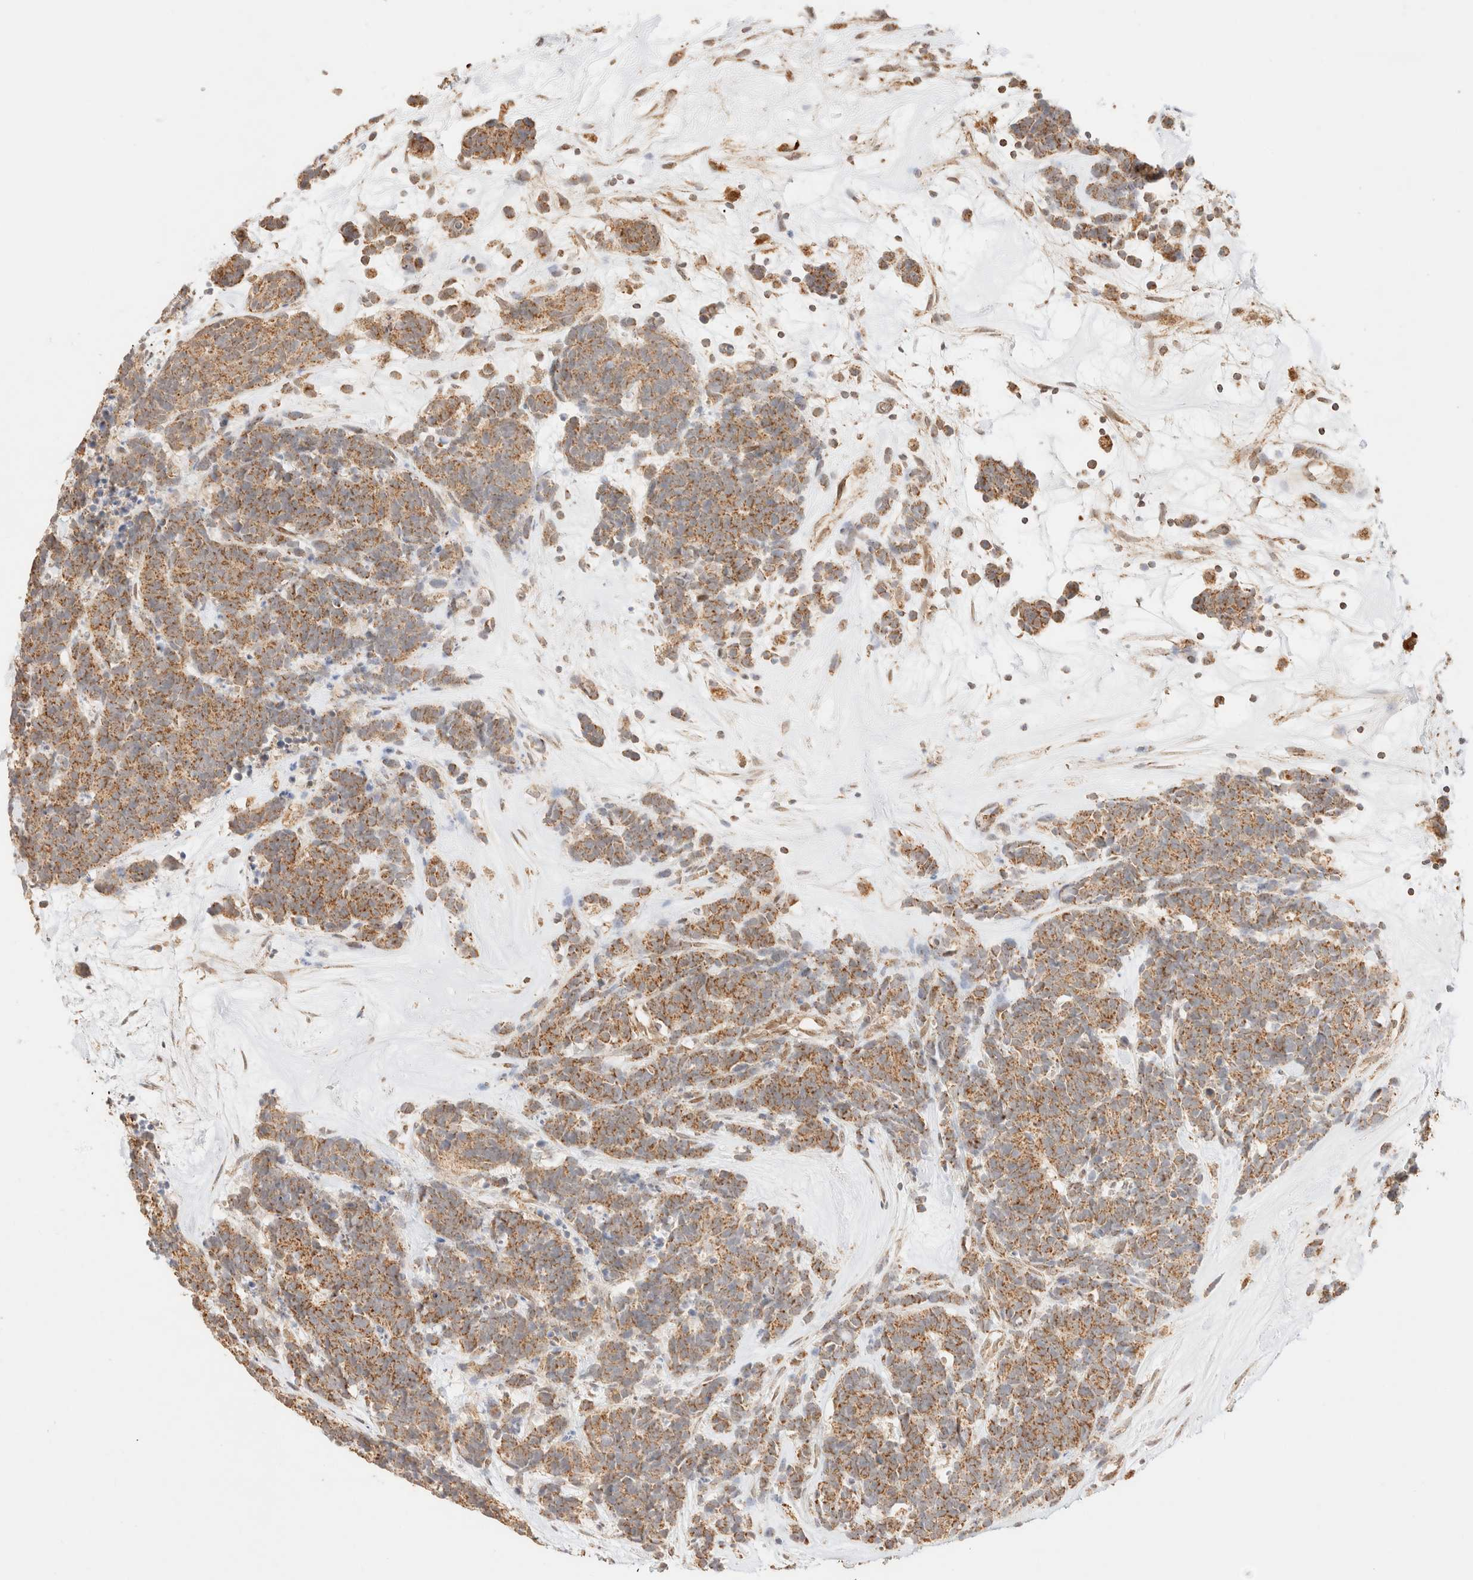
{"staining": {"intensity": "moderate", "quantity": ">75%", "location": "cytoplasmic/membranous"}, "tissue": "carcinoid", "cell_type": "Tumor cells", "image_type": "cancer", "snomed": [{"axis": "morphology", "description": "Carcinoma, NOS"}, {"axis": "morphology", "description": "Carcinoid, malignant, NOS"}, {"axis": "topography", "description": "Urinary bladder"}], "caption": "A brown stain labels moderate cytoplasmic/membranous positivity of a protein in malignant carcinoid tumor cells.", "gene": "TACO1", "patient": {"sex": "male", "age": 57}}